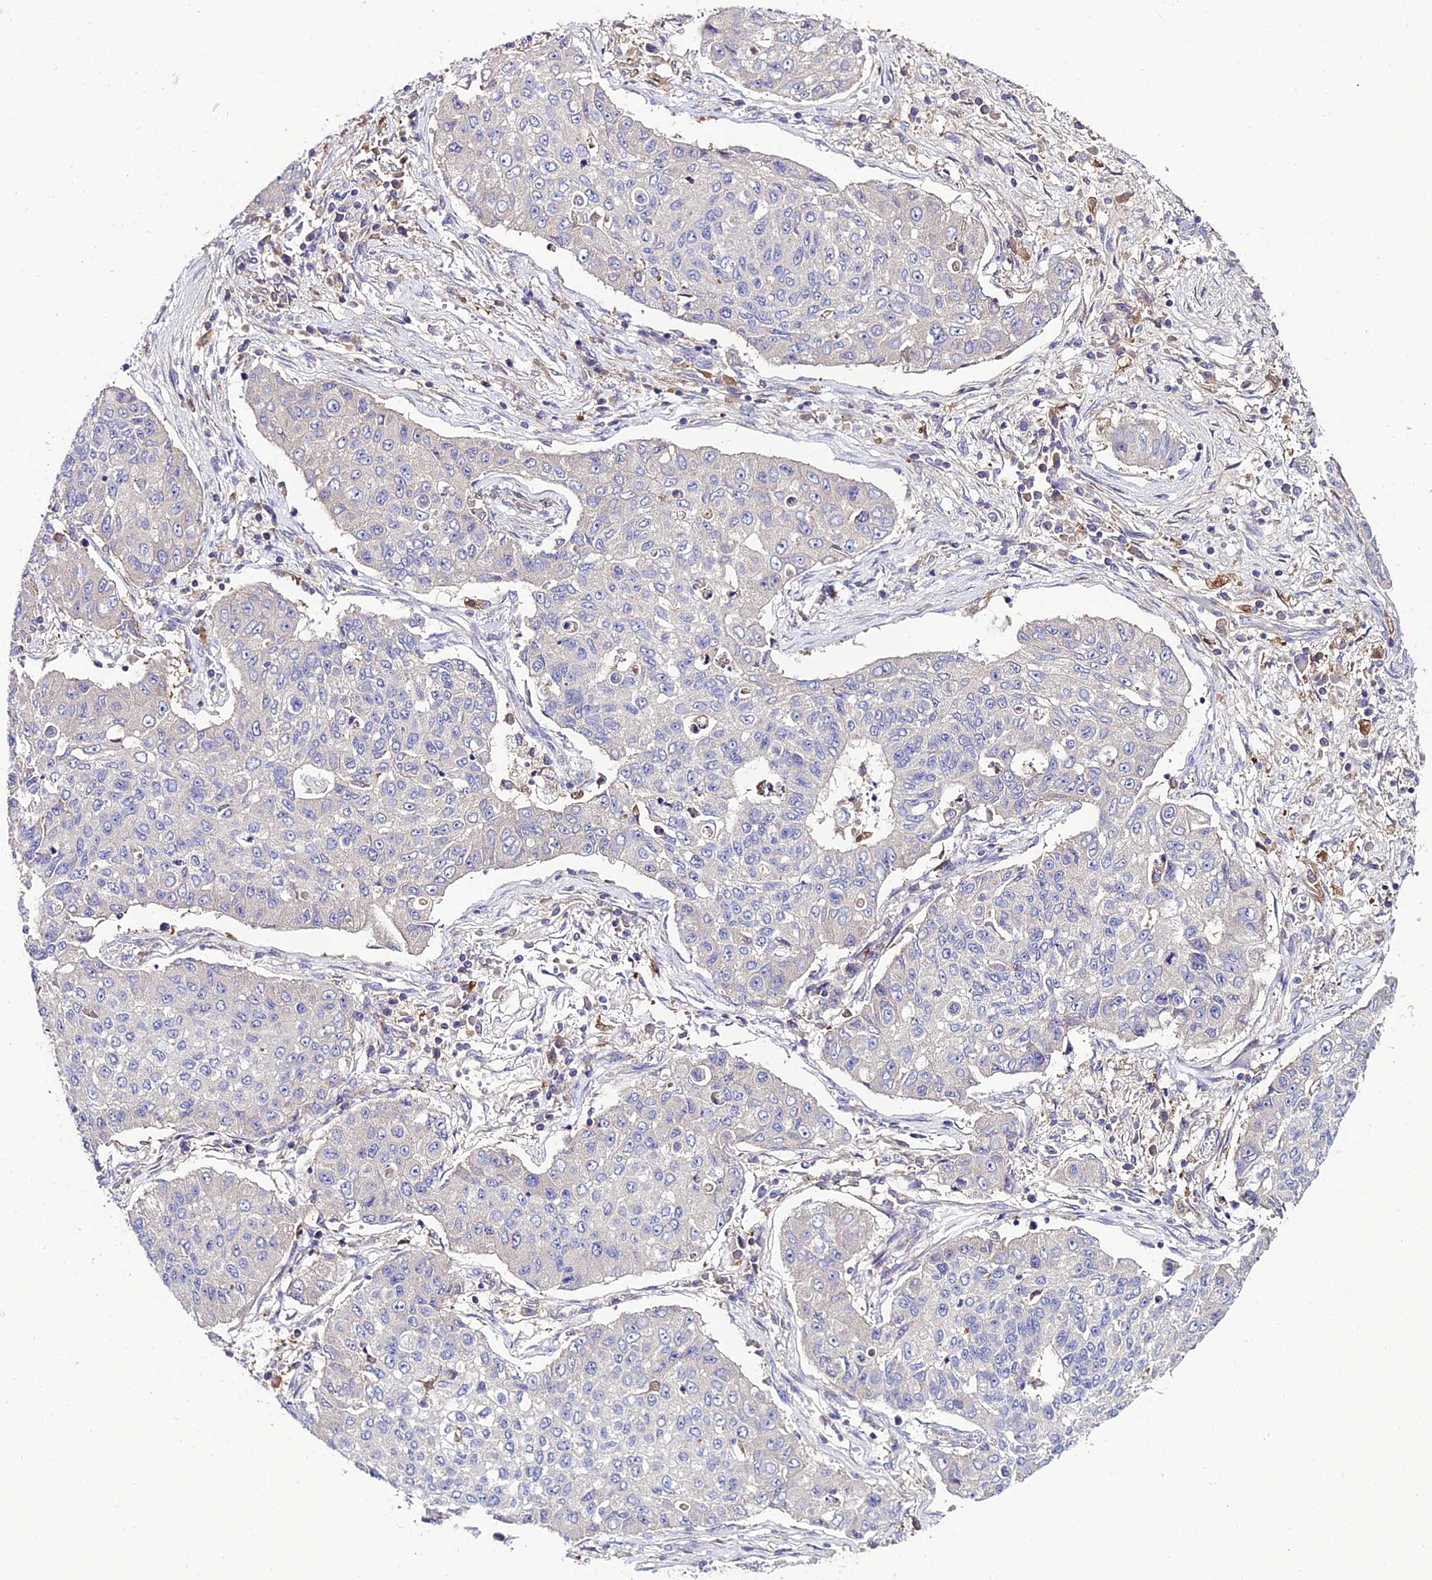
{"staining": {"intensity": "negative", "quantity": "none", "location": "none"}, "tissue": "lung cancer", "cell_type": "Tumor cells", "image_type": "cancer", "snomed": [{"axis": "morphology", "description": "Squamous cell carcinoma, NOS"}, {"axis": "topography", "description": "Lung"}], "caption": "There is no significant staining in tumor cells of lung cancer.", "gene": "C2orf69", "patient": {"sex": "male", "age": 74}}